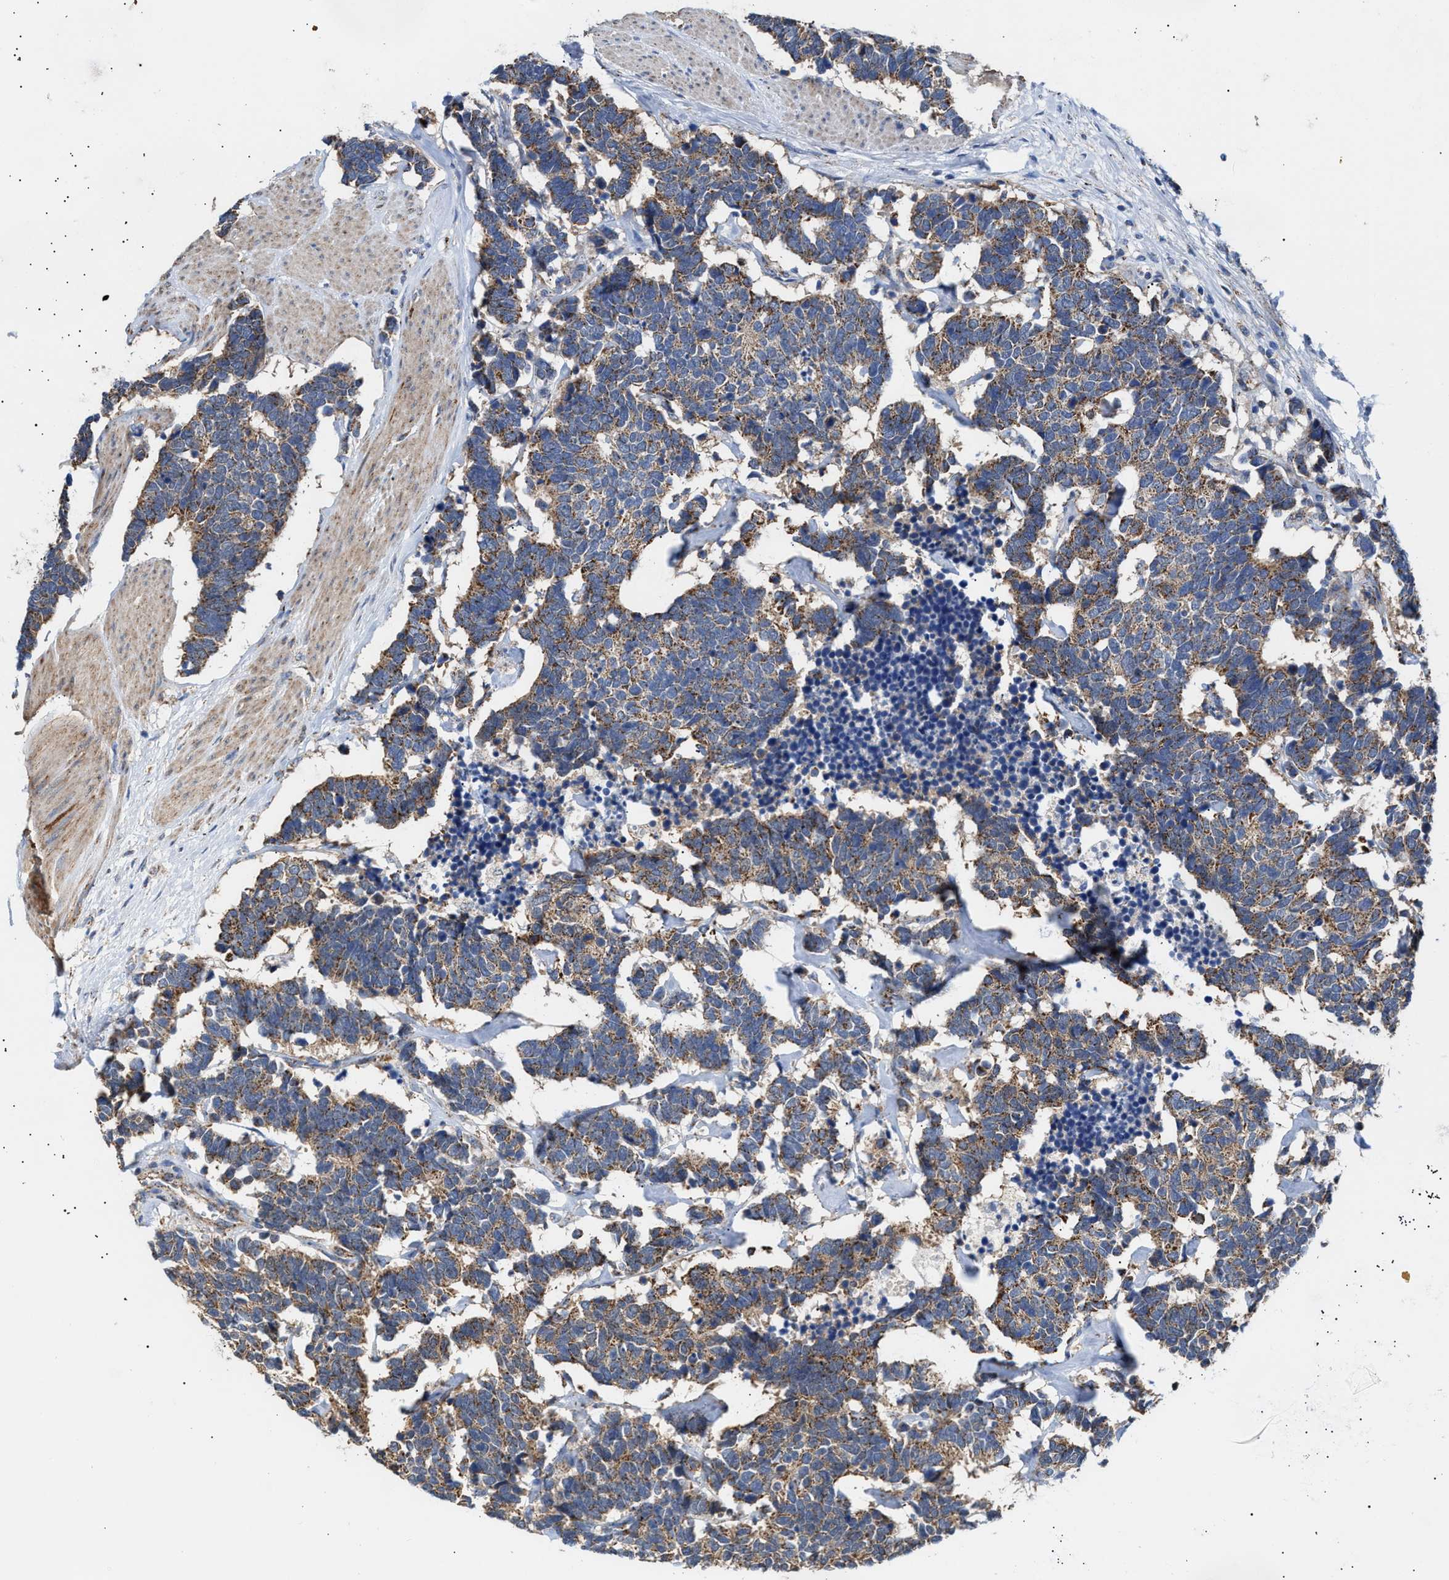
{"staining": {"intensity": "moderate", "quantity": ">75%", "location": "cytoplasmic/membranous"}, "tissue": "carcinoid", "cell_type": "Tumor cells", "image_type": "cancer", "snomed": [{"axis": "morphology", "description": "Carcinoma, NOS"}, {"axis": "morphology", "description": "Carcinoid, malignant, NOS"}, {"axis": "topography", "description": "Urinary bladder"}], "caption": "Immunohistochemistry staining of malignant carcinoid, which exhibits medium levels of moderate cytoplasmic/membranous staining in approximately >75% of tumor cells indicating moderate cytoplasmic/membranous protein expression. The staining was performed using DAB (3,3'-diaminobenzidine) (brown) for protein detection and nuclei were counterstained in hematoxylin (blue).", "gene": "MECR", "patient": {"sex": "male", "age": 57}}